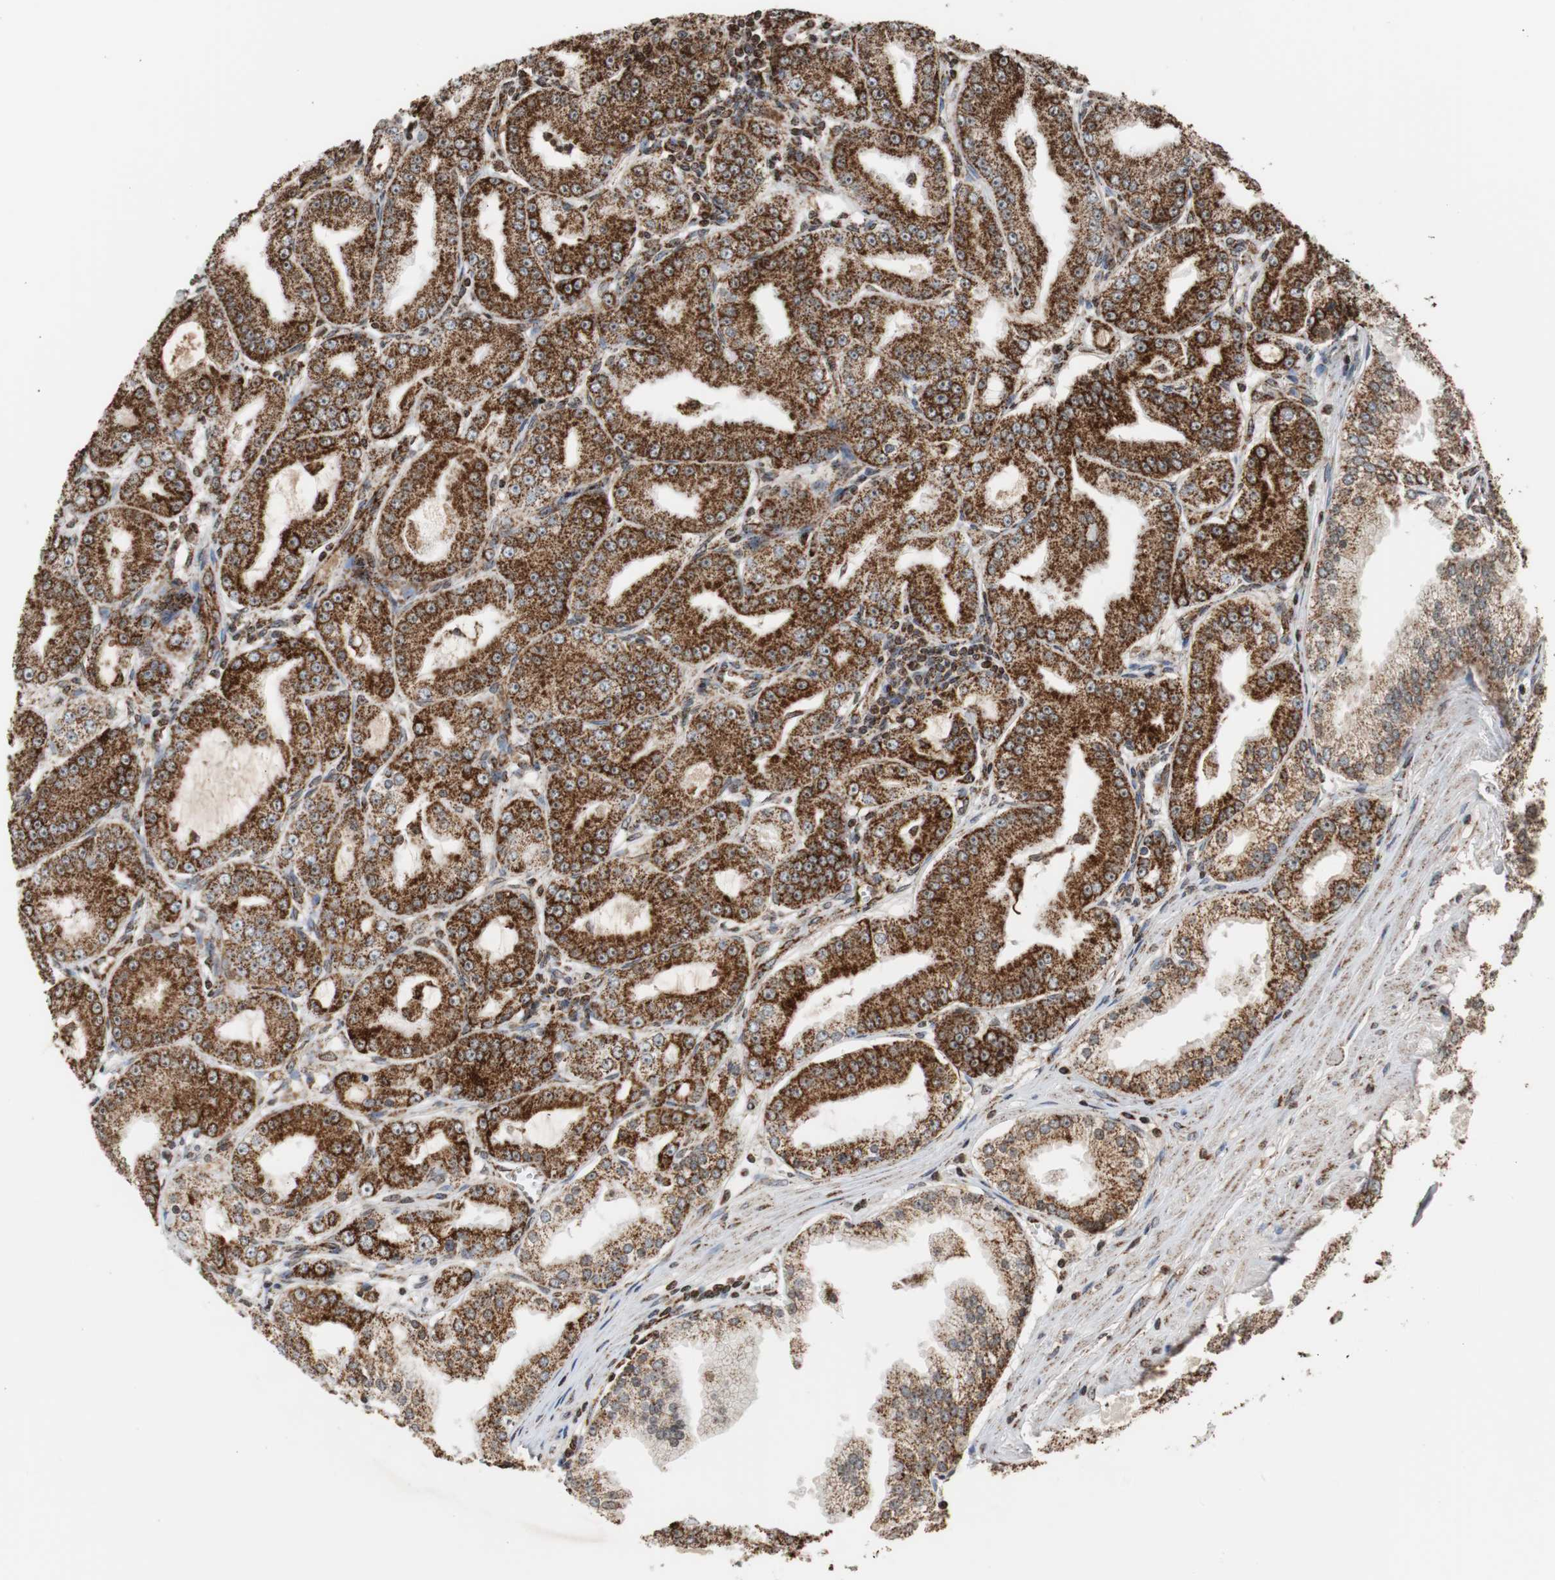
{"staining": {"intensity": "strong", "quantity": ">75%", "location": "cytoplasmic/membranous"}, "tissue": "prostate cancer", "cell_type": "Tumor cells", "image_type": "cancer", "snomed": [{"axis": "morphology", "description": "Adenocarcinoma, High grade"}, {"axis": "topography", "description": "Prostate"}], "caption": "Prostate adenocarcinoma (high-grade) tissue shows strong cytoplasmic/membranous expression in approximately >75% of tumor cells, visualized by immunohistochemistry.", "gene": "HSPA9", "patient": {"sex": "male", "age": 61}}